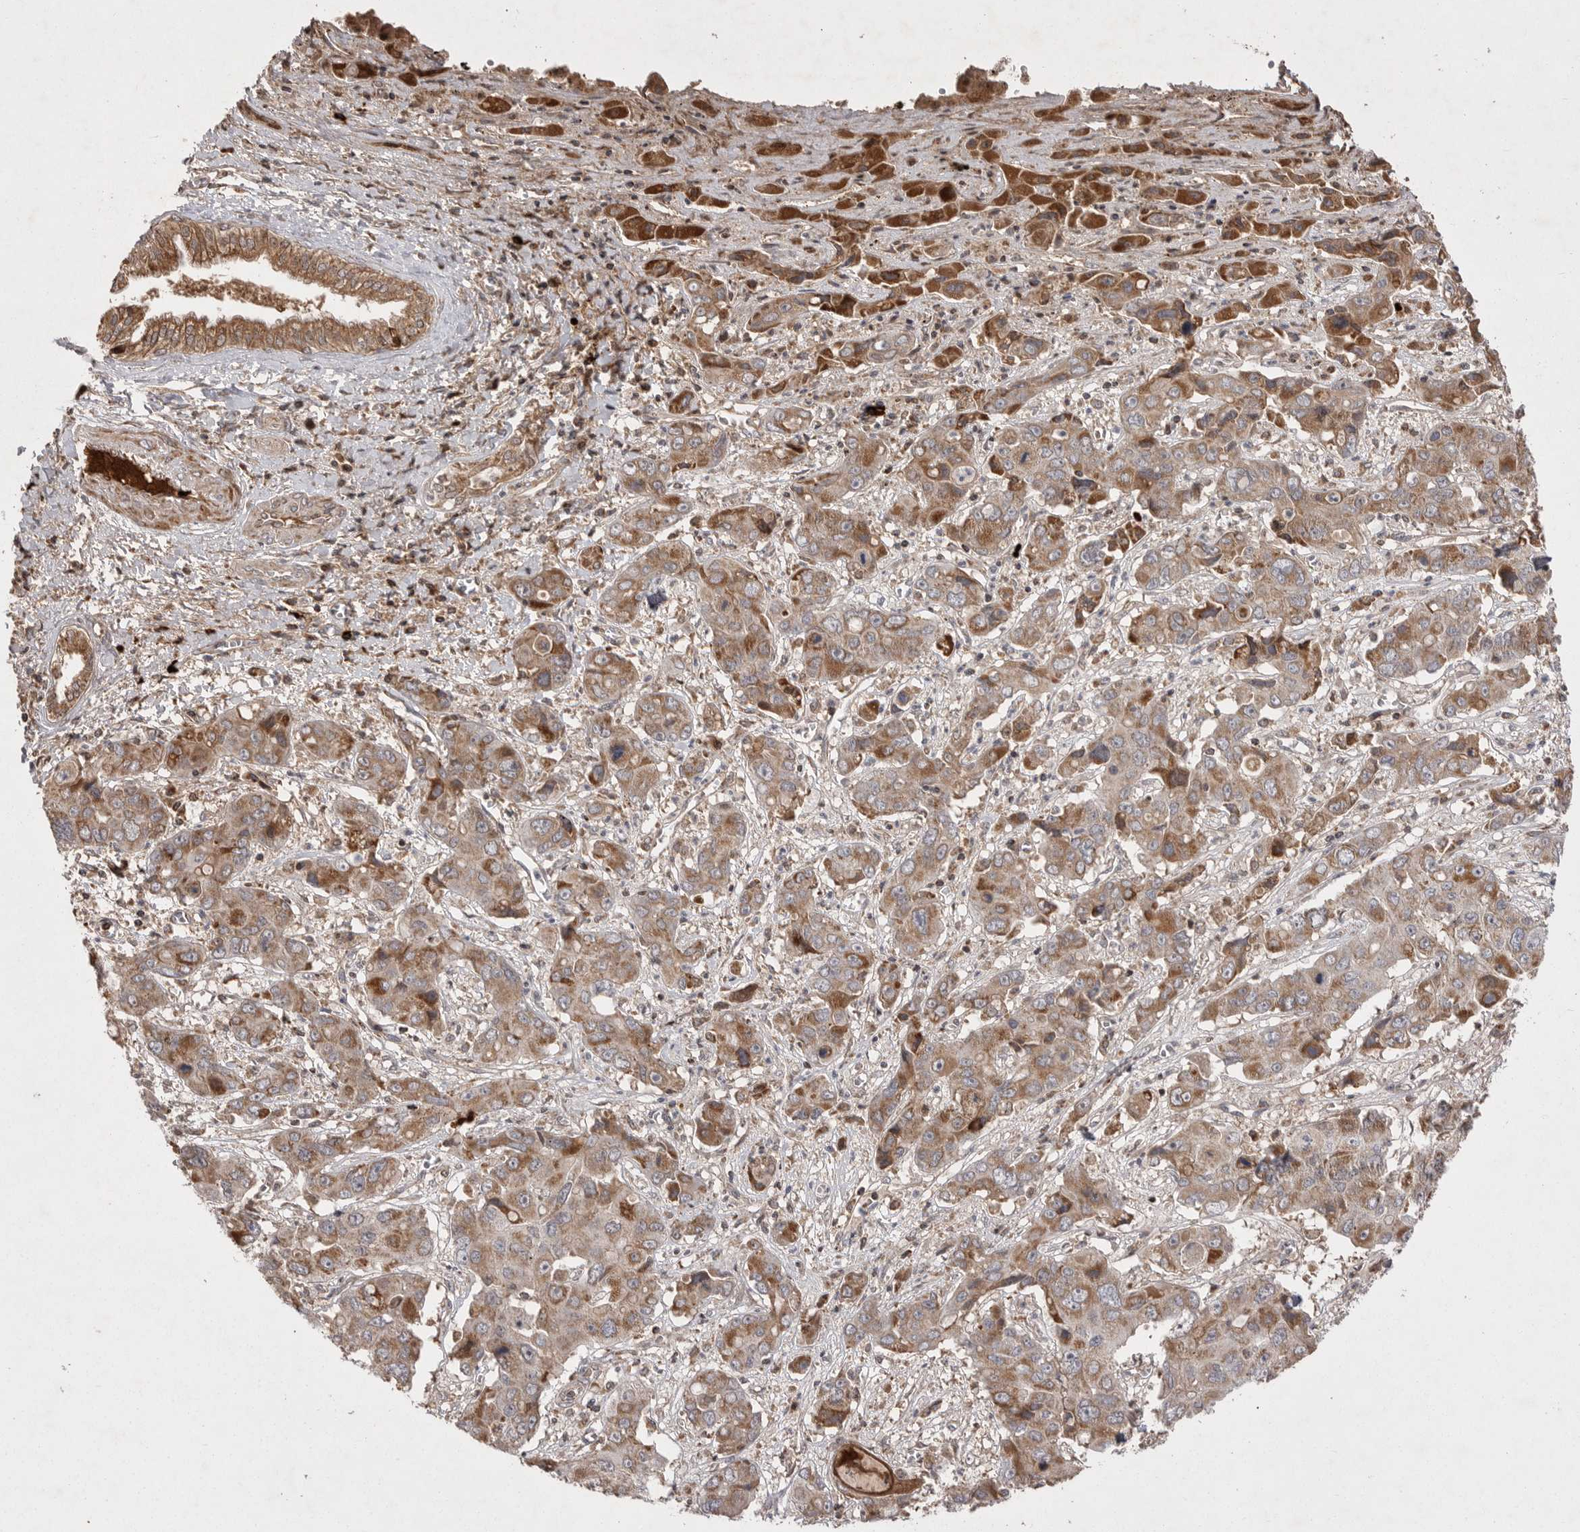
{"staining": {"intensity": "moderate", "quantity": ">75%", "location": "cytoplasmic/membranous"}, "tissue": "liver cancer", "cell_type": "Tumor cells", "image_type": "cancer", "snomed": [{"axis": "morphology", "description": "Cholangiocarcinoma"}, {"axis": "topography", "description": "Liver"}], "caption": "An image showing moderate cytoplasmic/membranous staining in about >75% of tumor cells in liver cancer (cholangiocarcinoma), as visualized by brown immunohistochemical staining.", "gene": "KYAT3", "patient": {"sex": "male", "age": 67}}